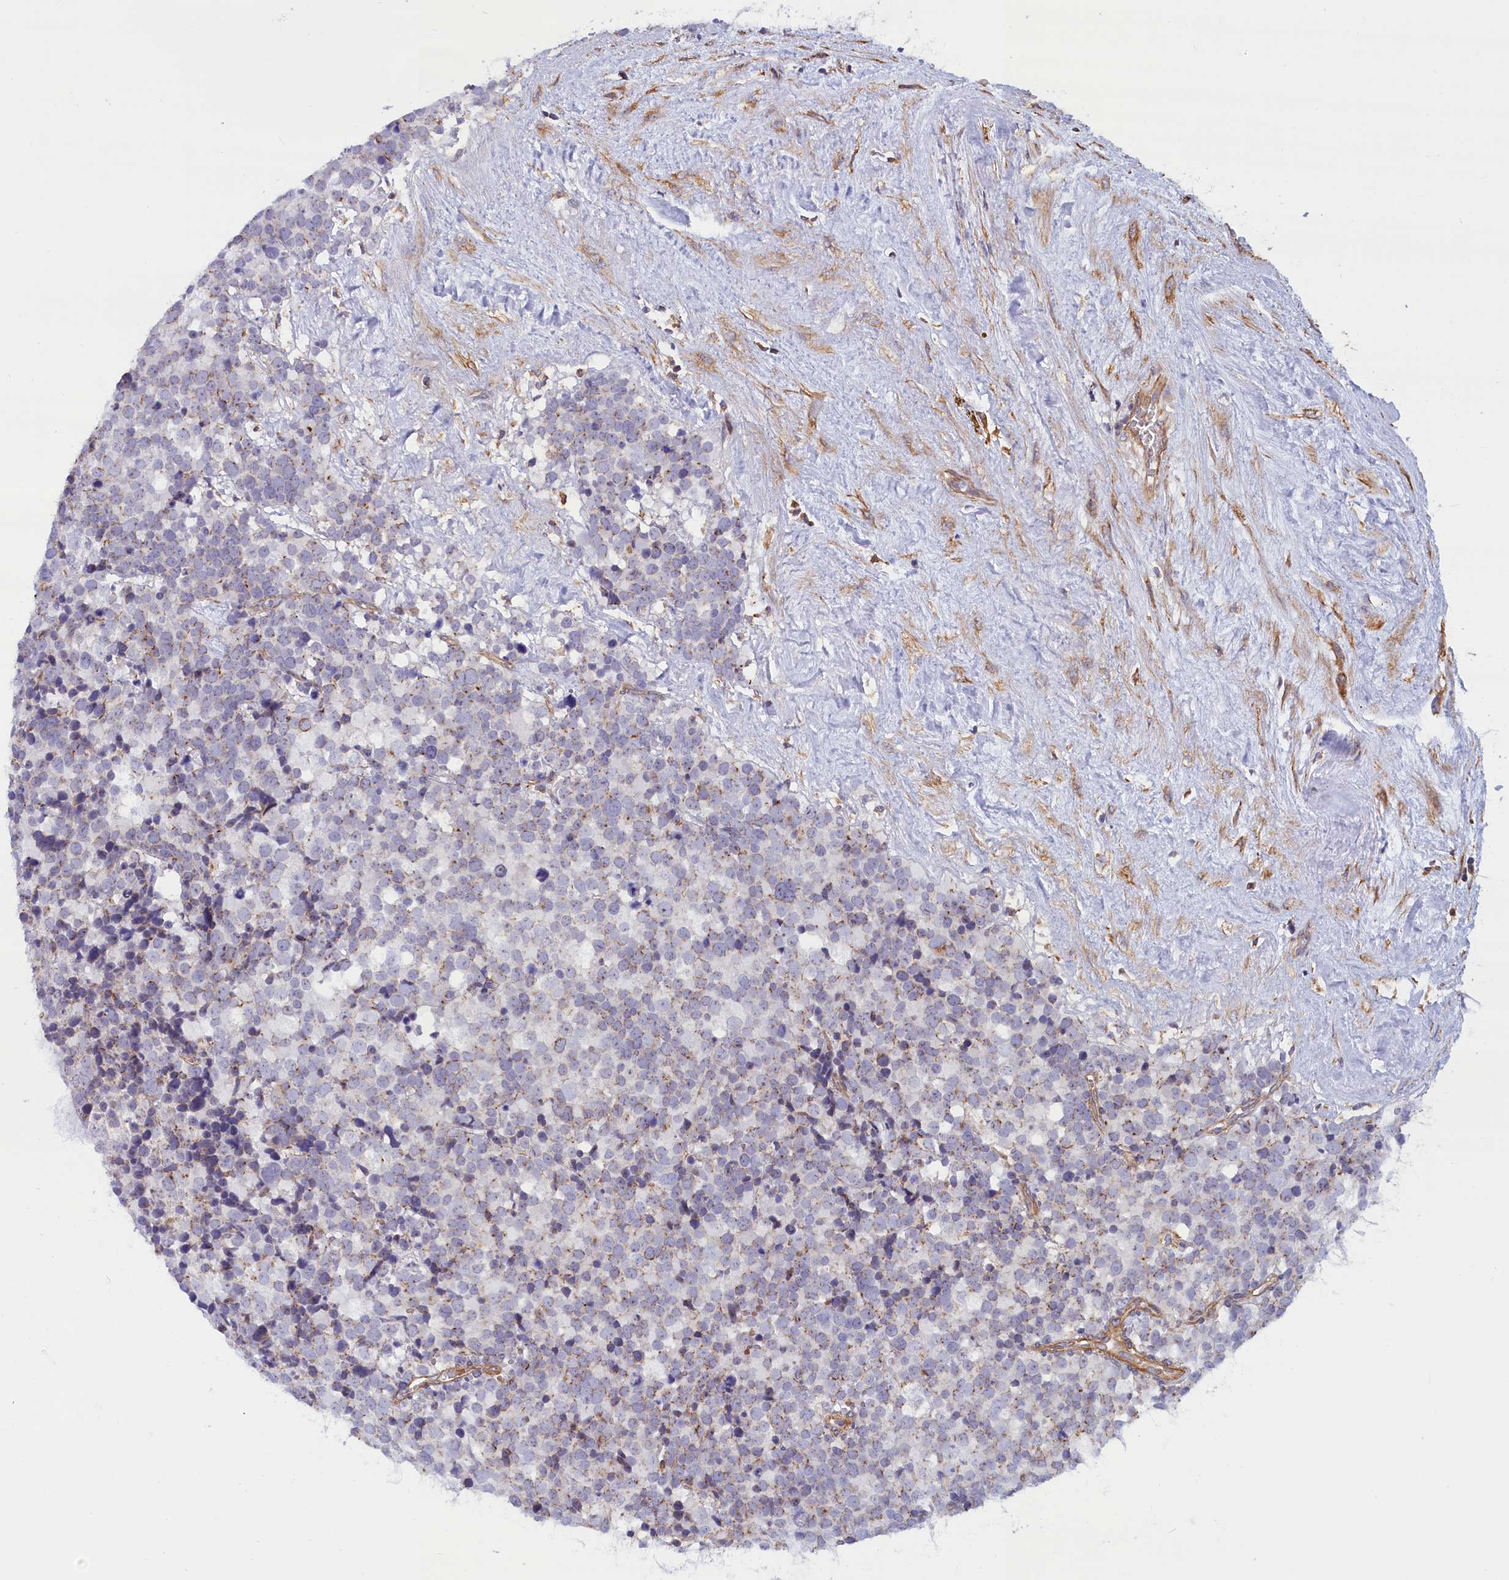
{"staining": {"intensity": "negative", "quantity": "none", "location": "none"}, "tissue": "testis cancer", "cell_type": "Tumor cells", "image_type": "cancer", "snomed": [{"axis": "morphology", "description": "Seminoma, NOS"}, {"axis": "topography", "description": "Testis"}], "caption": "Human testis cancer stained for a protein using IHC displays no positivity in tumor cells.", "gene": "ABCC12", "patient": {"sex": "male", "age": 71}}